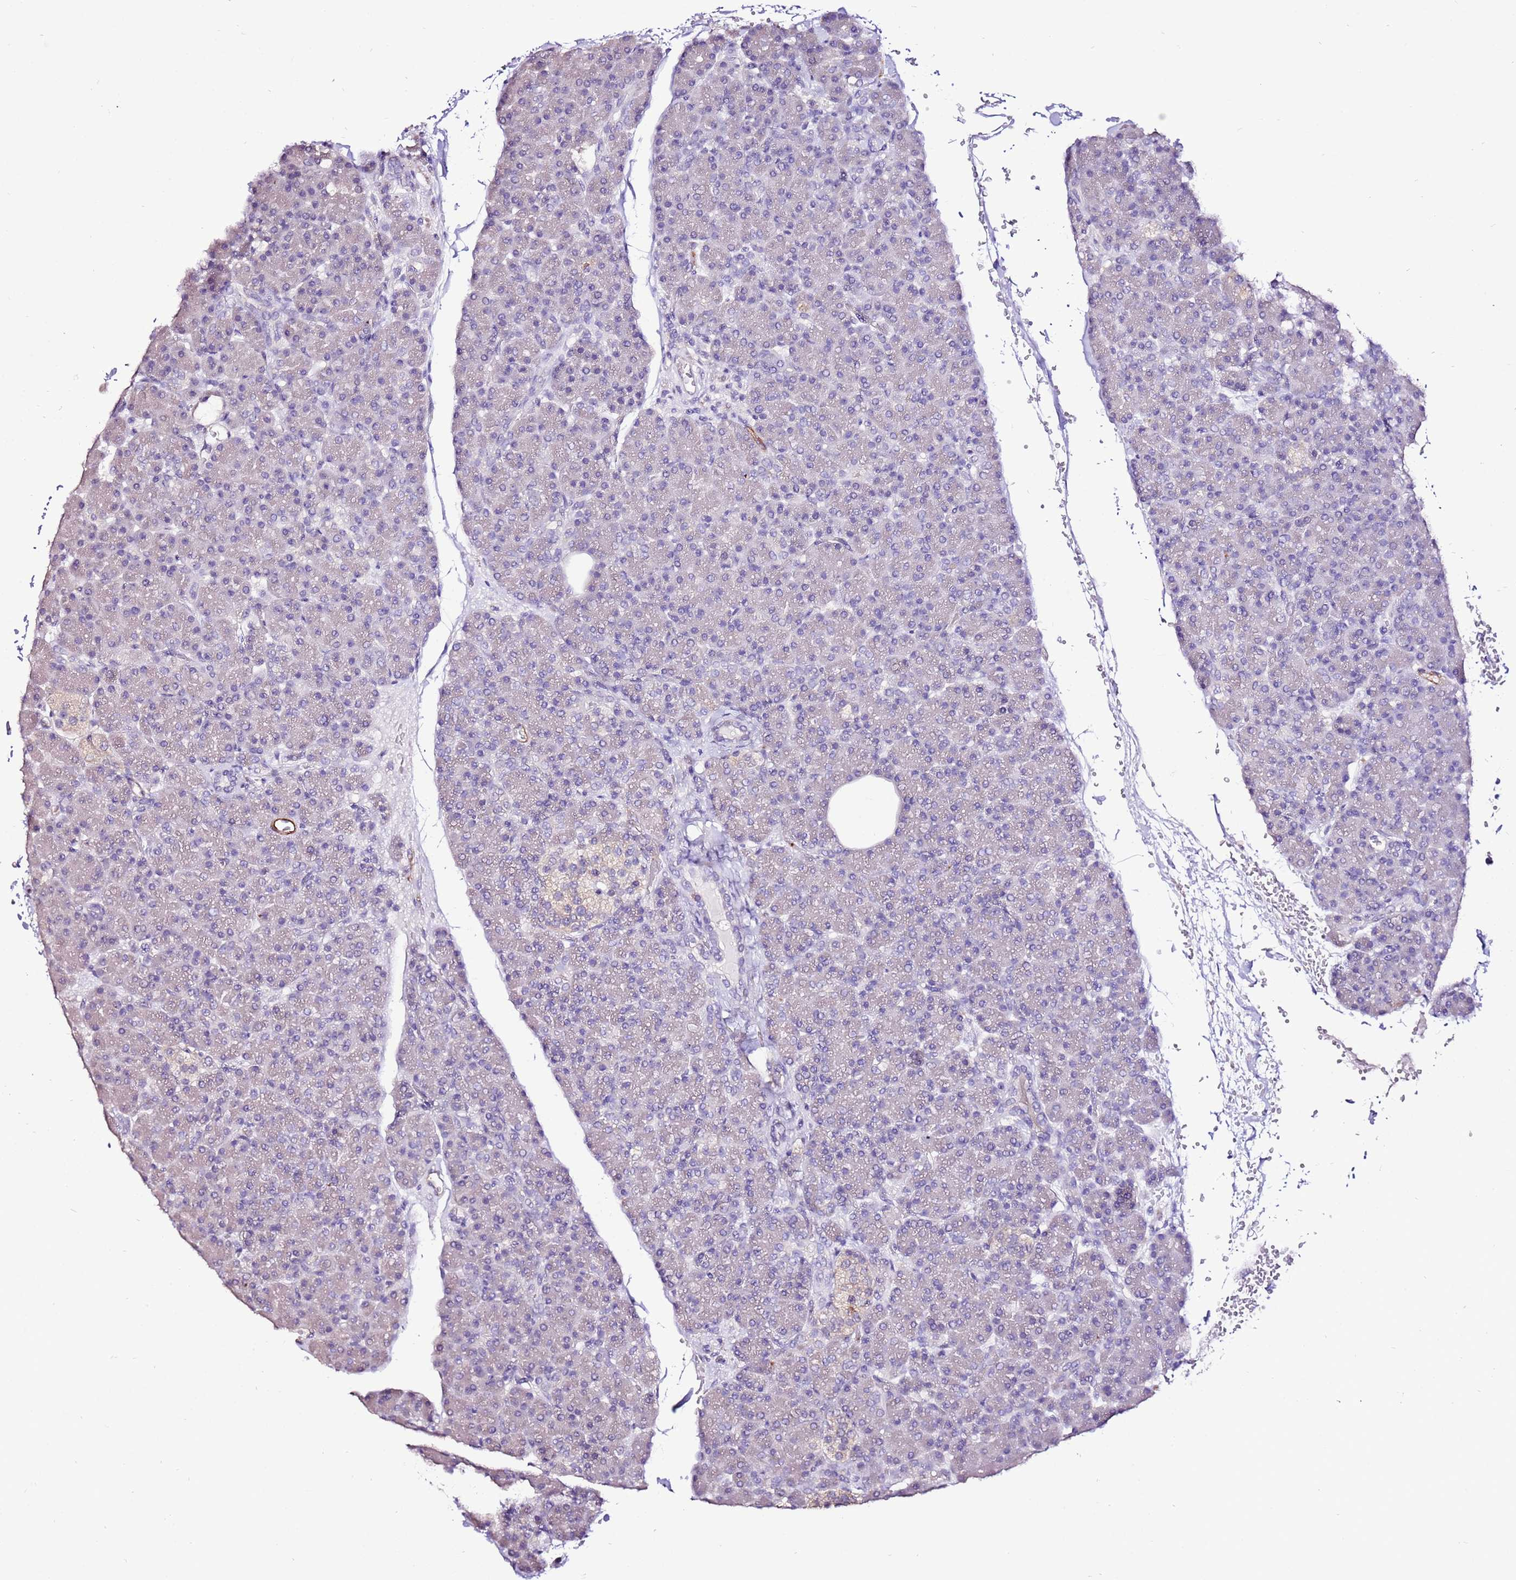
{"staining": {"intensity": "weak", "quantity": "<25%", "location": "cytoplasmic/membranous"}, "tissue": "pancreas", "cell_type": "Exocrine glandular cells", "image_type": "normal", "snomed": [{"axis": "morphology", "description": "Normal tissue, NOS"}, {"axis": "topography", "description": "Pancreas"}], "caption": "DAB immunohistochemical staining of unremarkable pancreas reveals no significant positivity in exocrine glandular cells. (DAB IHC with hematoxylin counter stain).", "gene": "ART5", "patient": {"sex": "female", "age": 43}}